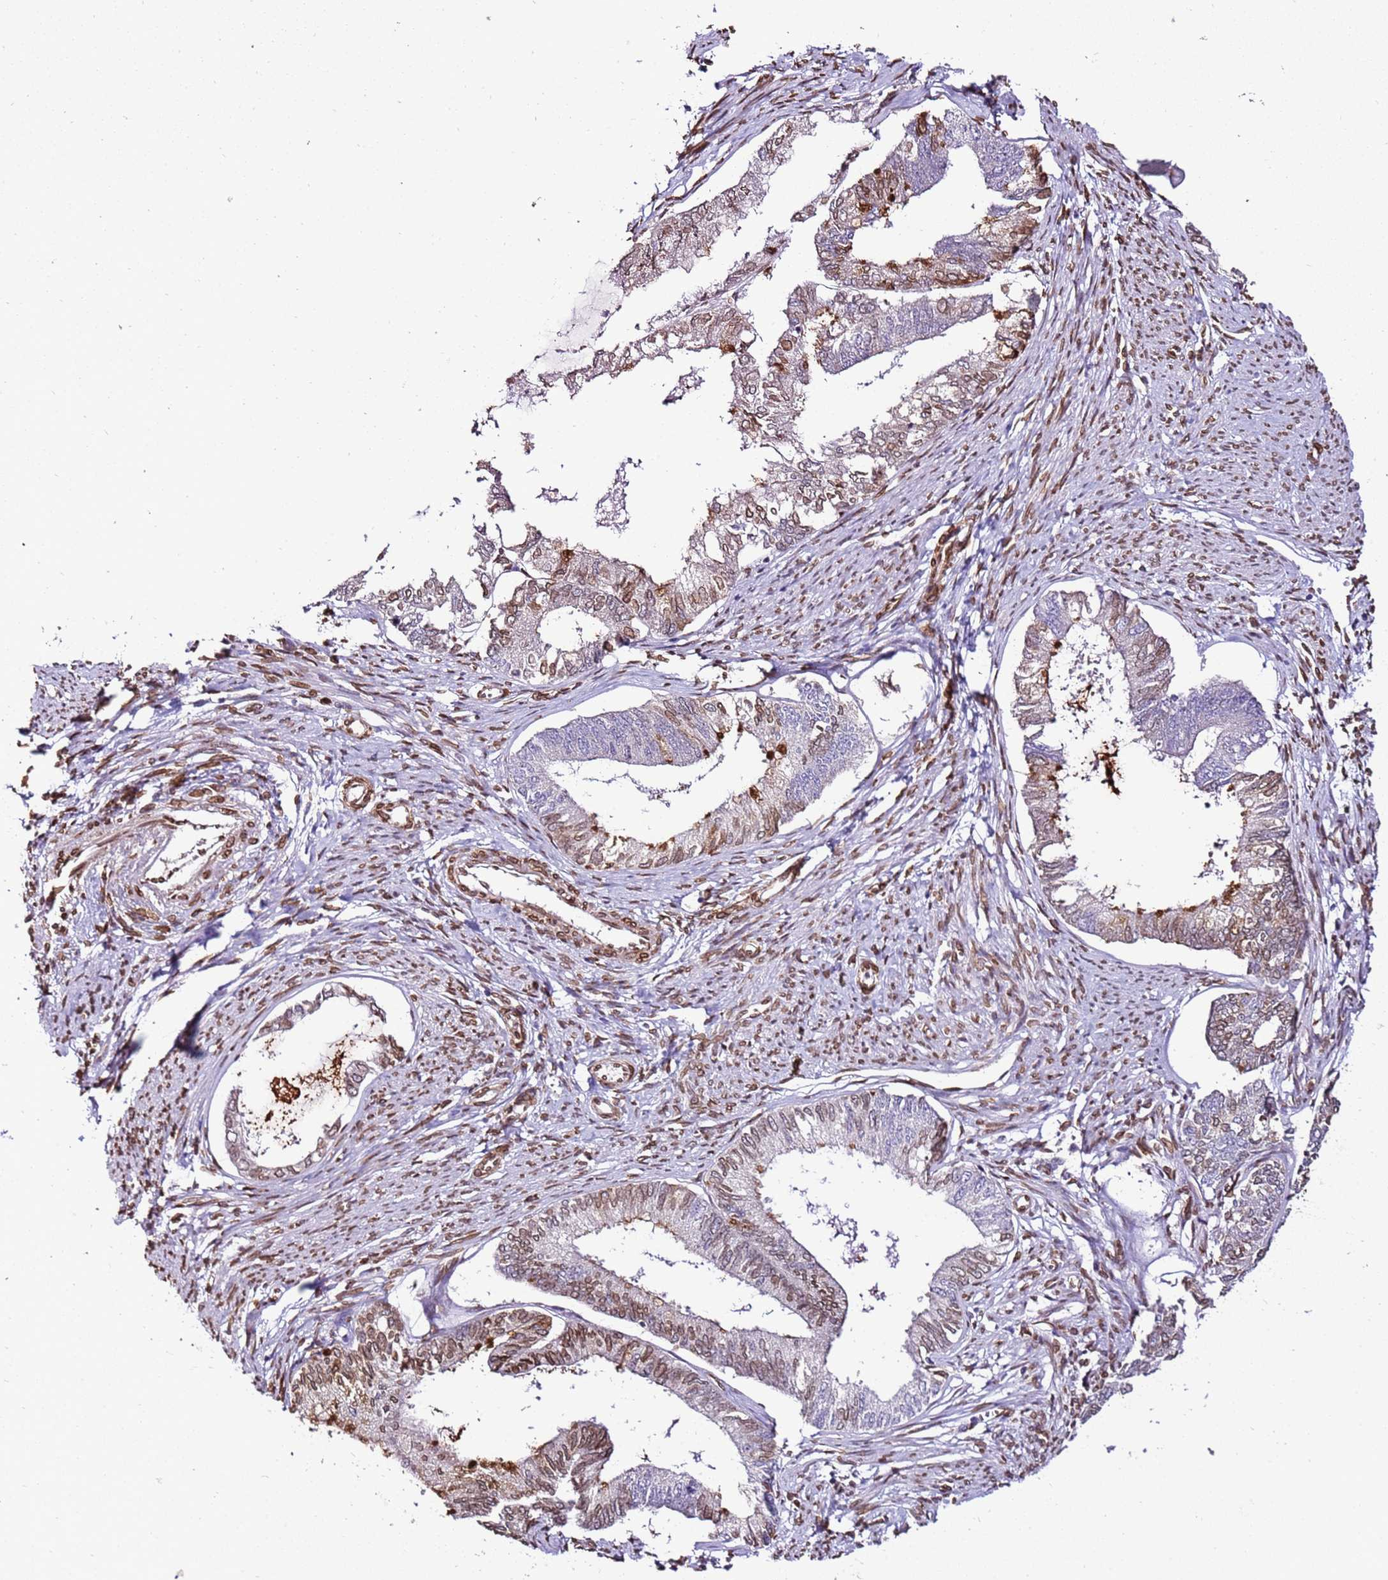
{"staining": {"intensity": "moderate", "quantity": ">75%", "location": "cytoplasmic/membranous,nuclear"}, "tissue": "endometrial cancer", "cell_type": "Tumor cells", "image_type": "cancer", "snomed": [{"axis": "morphology", "description": "Adenocarcinoma, NOS"}, {"axis": "topography", "description": "Endometrium"}], "caption": "Moderate cytoplasmic/membranous and nuclear positivity for a protein is present in approximately >75% of tumor cells of adenocarcinoma (endometrial) using immunohistochemistry.", "gene": "TMEM47", "patient": {"sex": "female", "age": 86}}